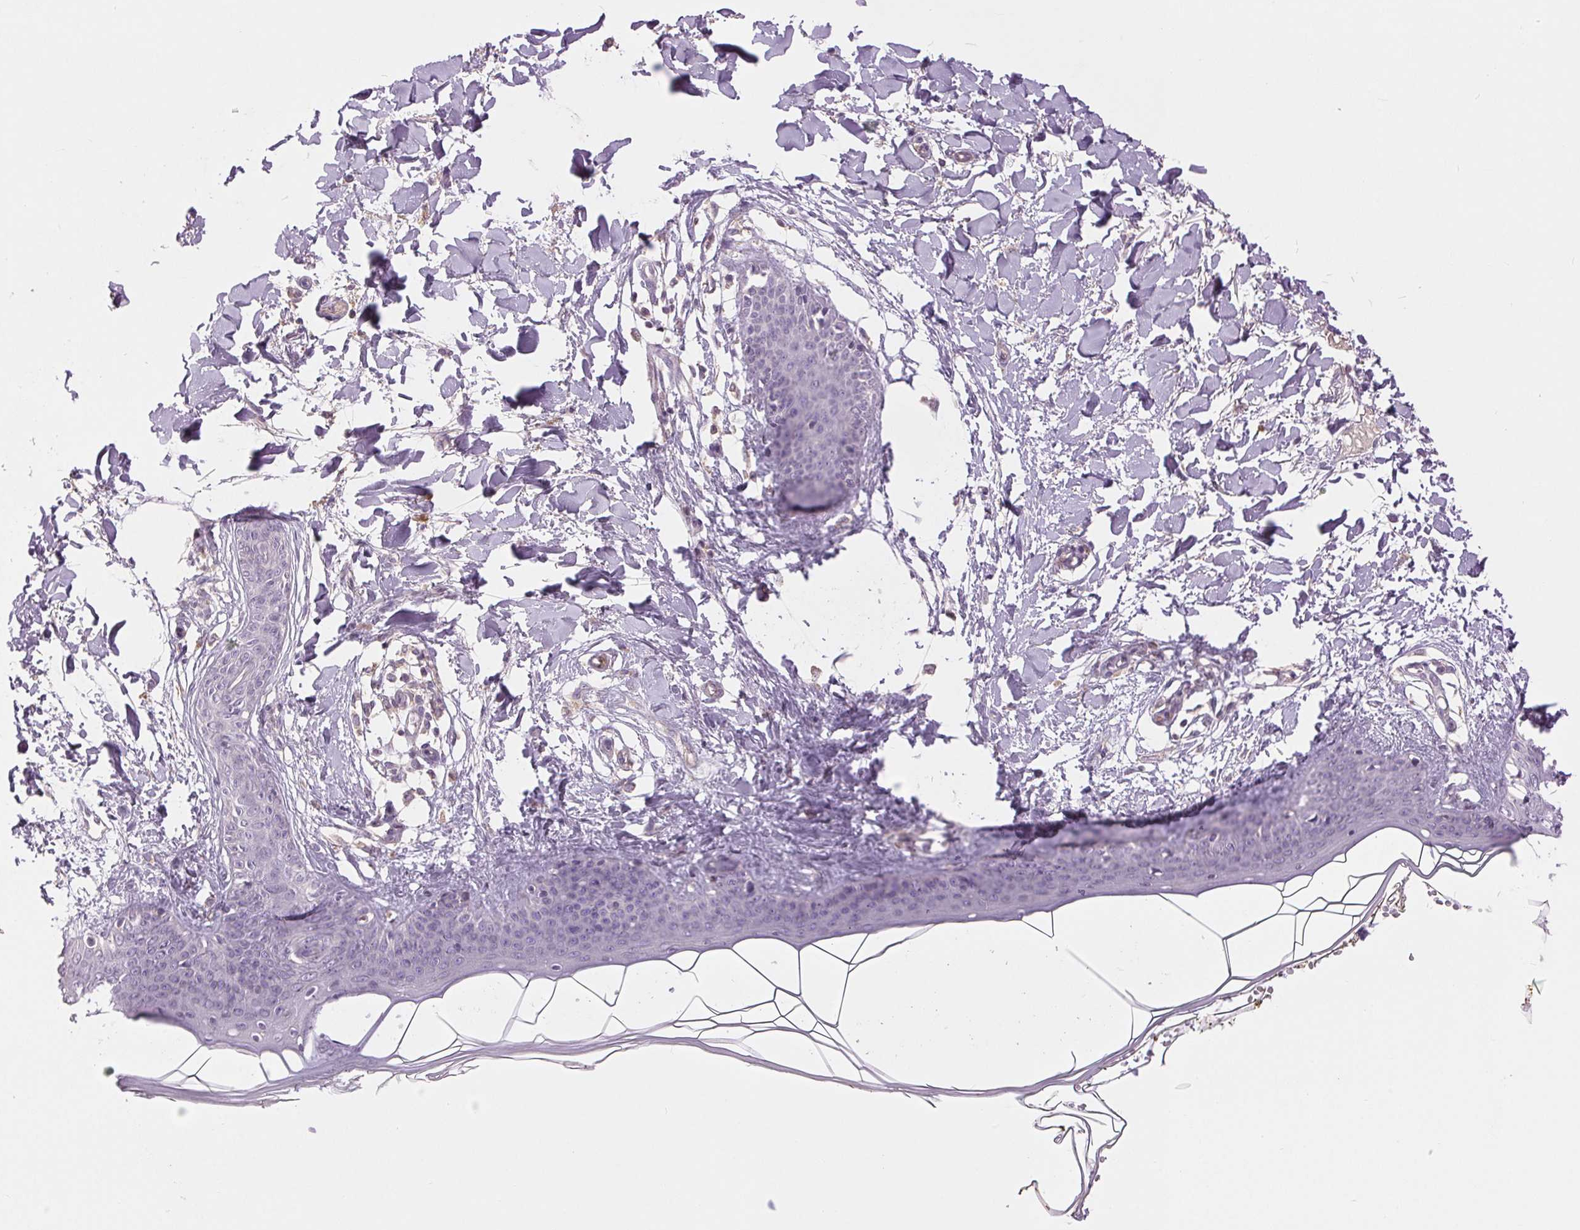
{"staining": {"intensity": "negative", "quantity": "none", "location": "none"}, "tissue": "skin", "cell_type": "Fibroblasts", "image_type": "normal", "snomed": [{"axis": "morphology", "description": "Normal tissue, NOS"}, {"axis": "topography", "description": "Skin"}], "caption": "A histopathology image of skin stained for a protein demonstrates no brown staining in fibroblasts. The staining was performed using DAB to visualize the protein expression in brown, while the nuclei were stained in blue with hematoxylin (Magnification: 20x).", "gene": "FXYD4", "patient": {"sex": "female", "age": 34}}